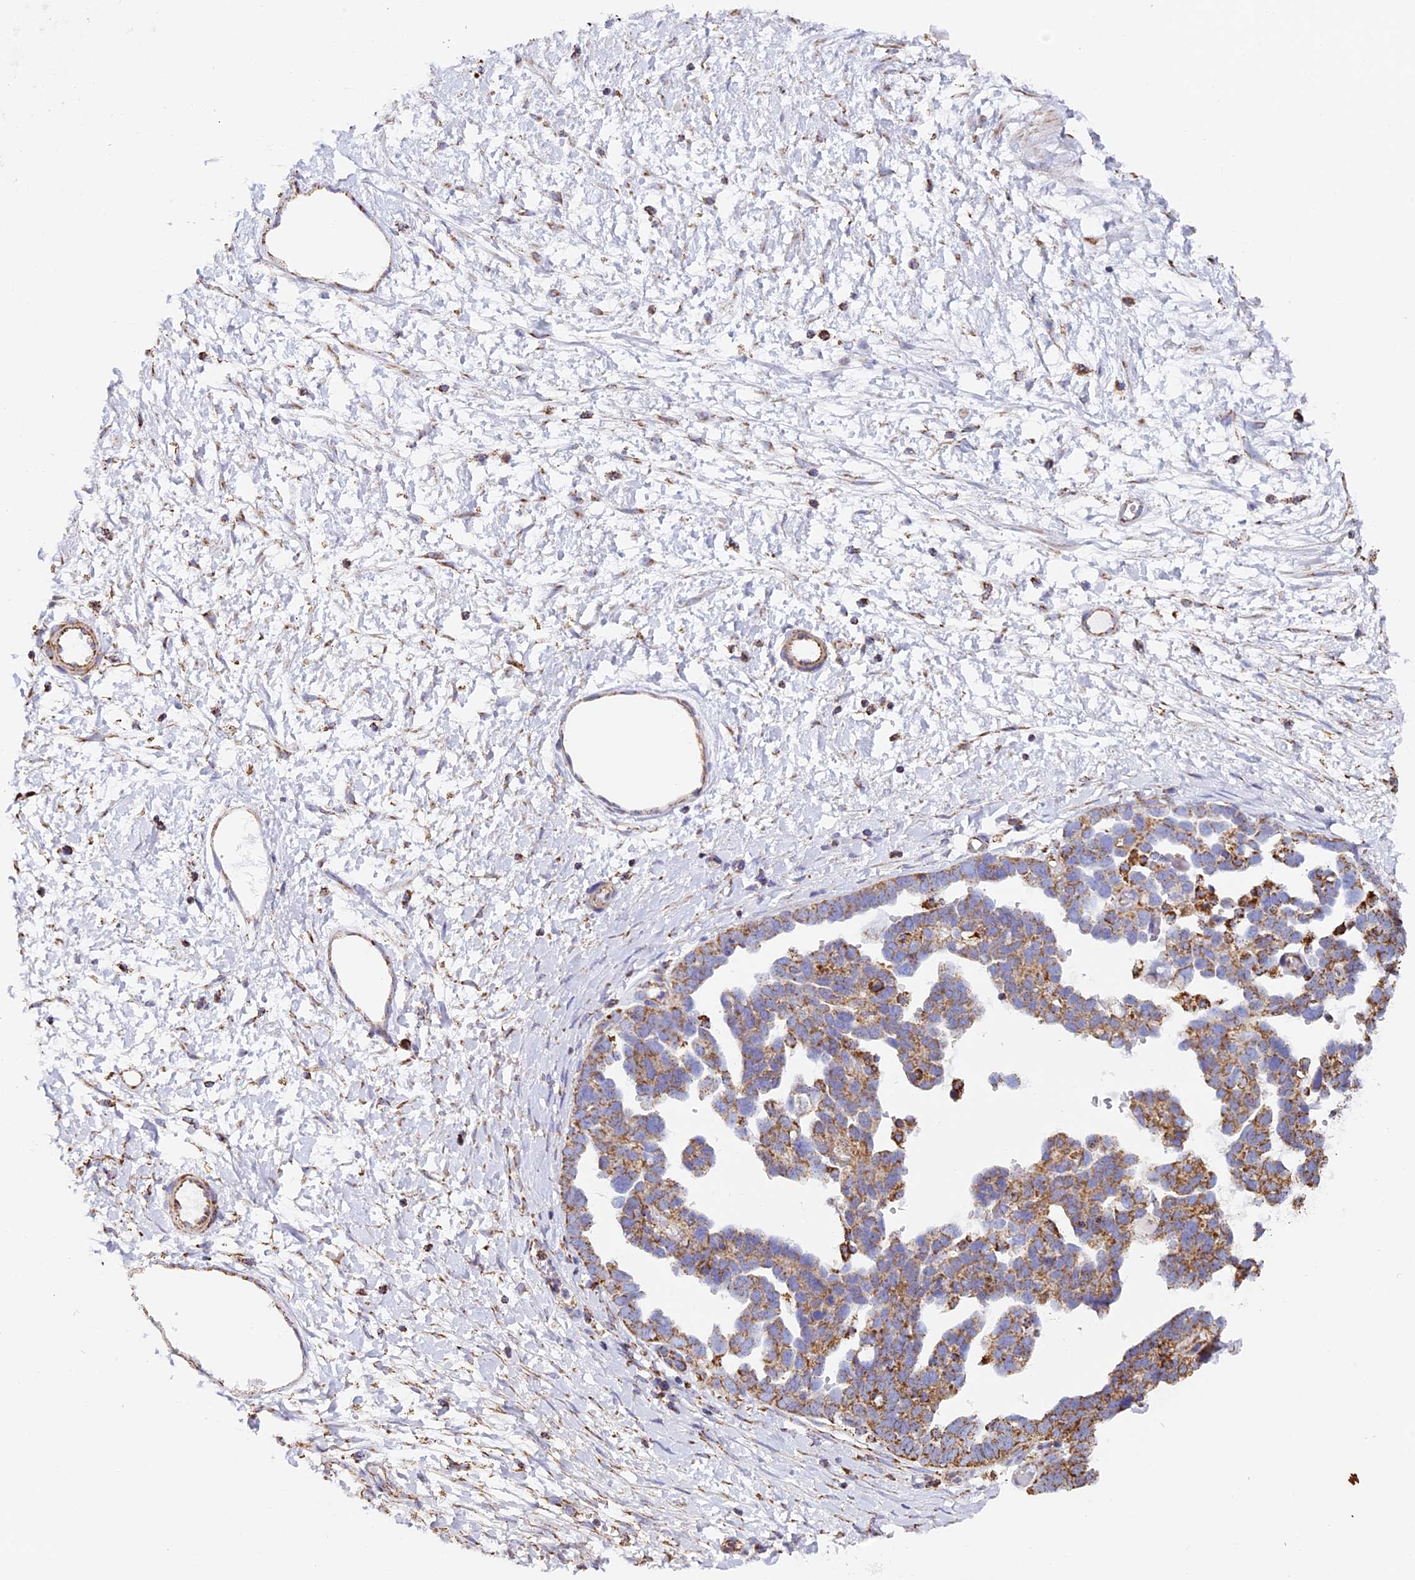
{"staining": {"intensity": "moderate", "quantity": ">75%", "location": "cytoplasmic/membranous"}, "tissue": "ovarian cancer", "cell_type": "Tumor cells", "image_type": "cancer", "snomed": [{"axis": "morphology", "description": "Cystadenocarcinoma, serous, NOS"}, {"axis": "topography", "description": "Ovary"}], "caption": "Moderate cytoplasmic/membranous expression for a protein is seen in approximately >75% of tumor cells of ovarian serous cystadenocarcinoma using immunohistochemistry.", "gene": "STK17A", "patient": {"sex": "female", "age": 54}}